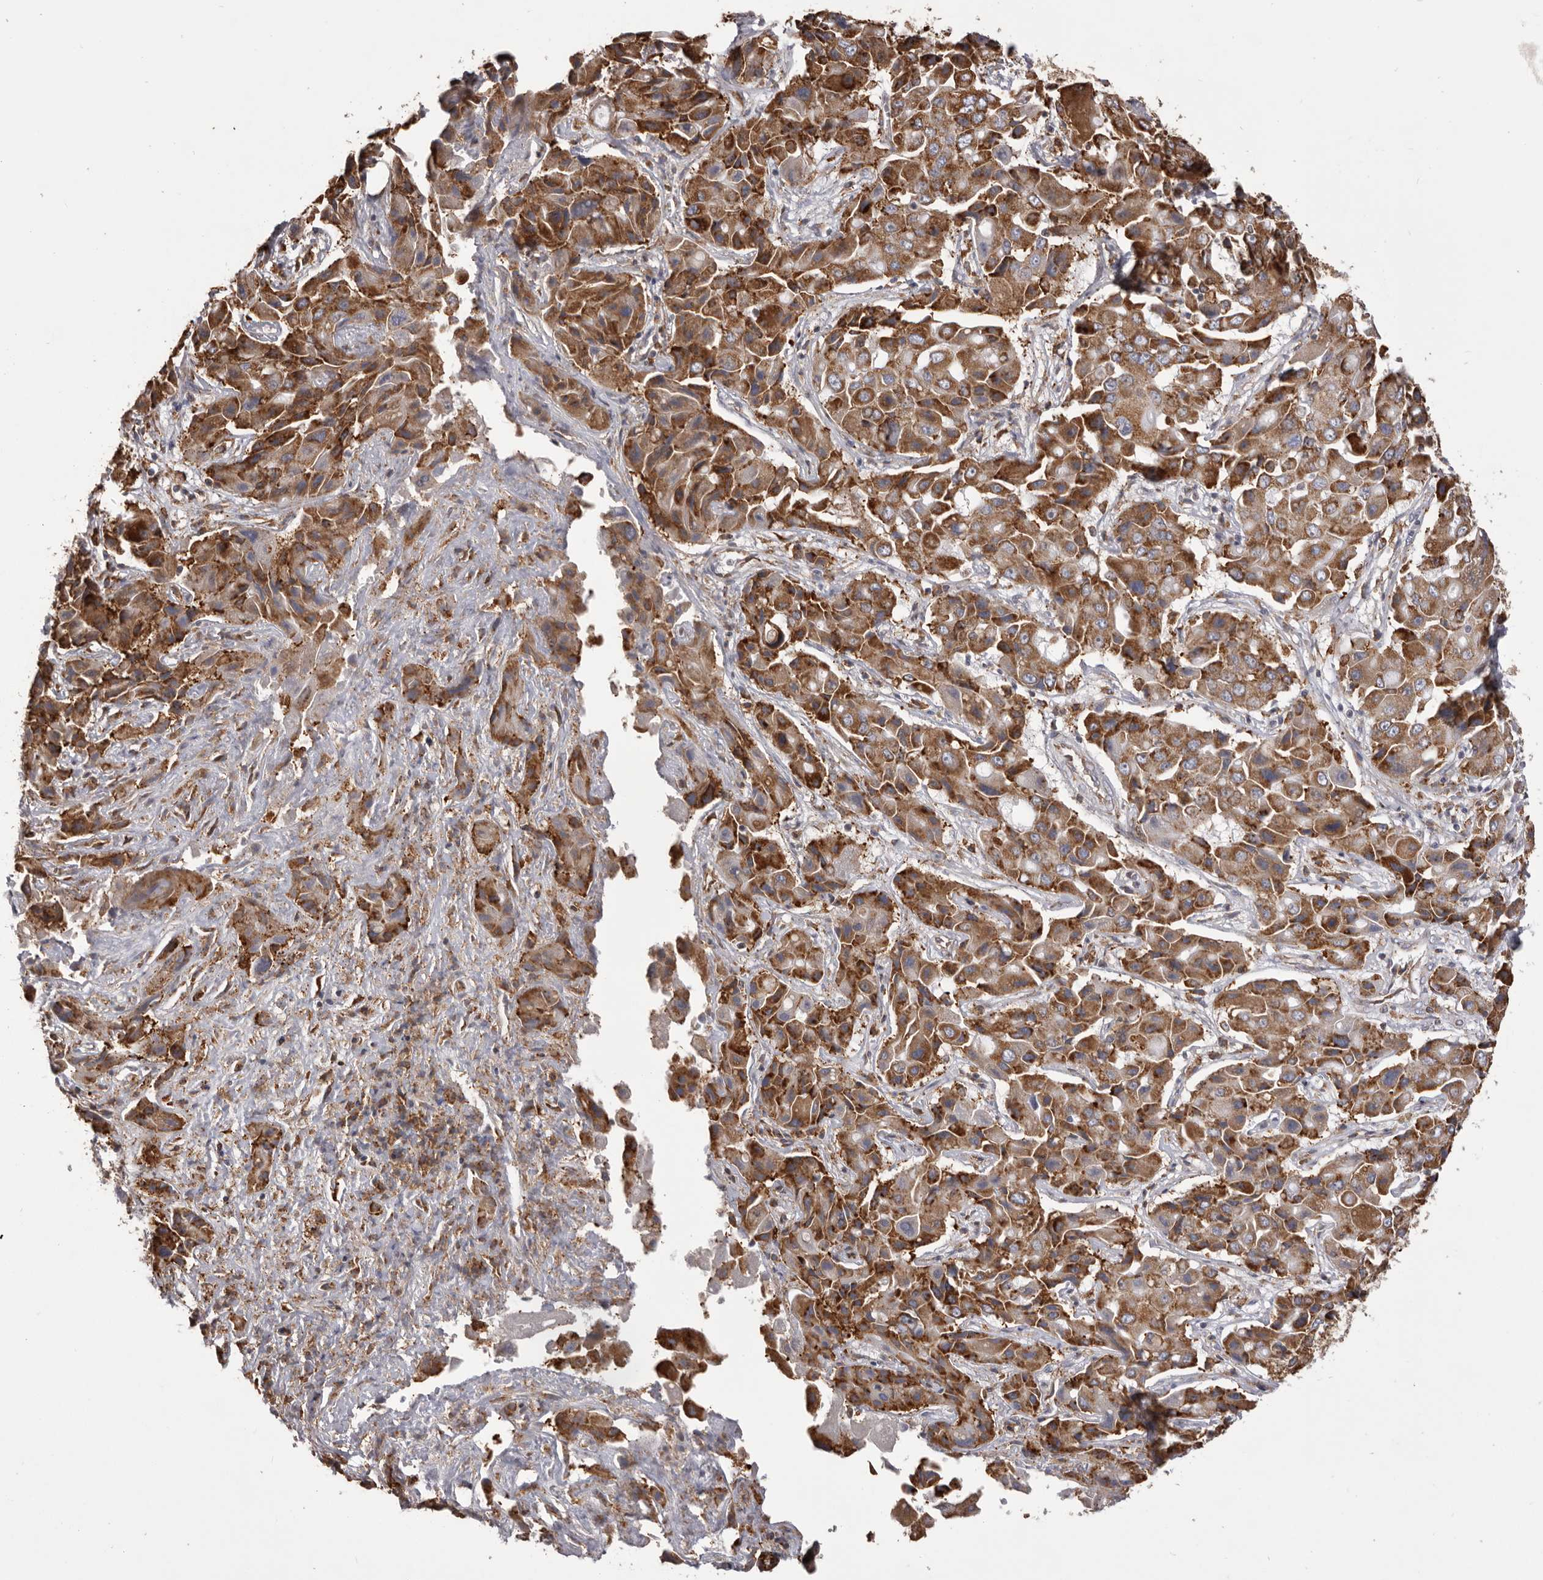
{"staining": {"intensity": "moderate", "quantity": ">75%", "location": "cytoplasmic/membranous"}, "tissue": "liver cancer", "cell_type": "Tumor cells", "image_type": "cancer", "snomed": [{"axis": "morphology", "description": "Cholangiocarcinoma"}, {"axis": "topography", "description": "Liver"}], "caption": "Human liver cancer stained with a brown dye demonstrates moderate cytoplasmic/membranous positive positivity in about >75% of tumor cells.", "gene": "QRSL1", "patient": {"sex": "male", "age": 67}}